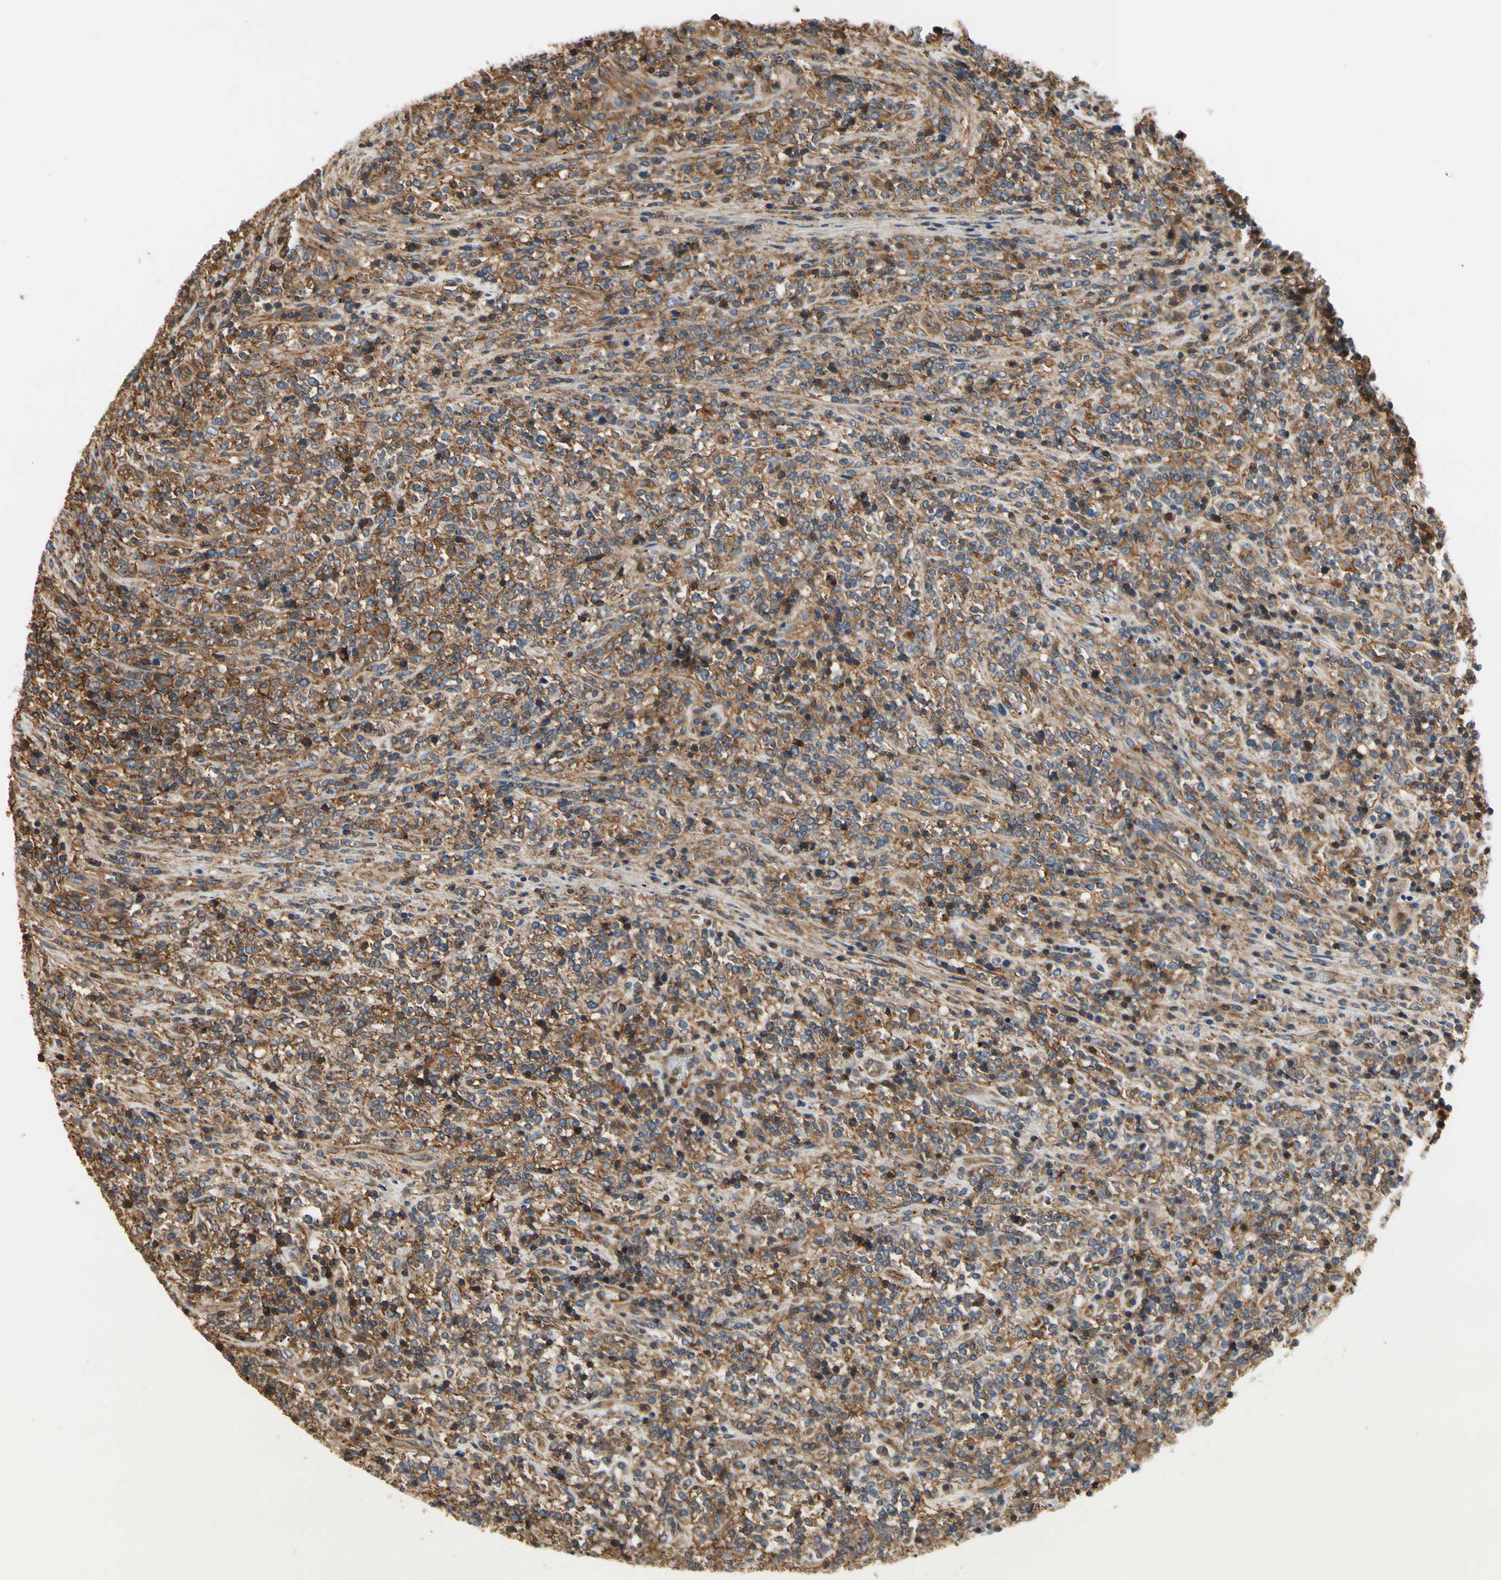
{"staining": {"intensity": "moderate", "quantity": "<25%", "location": "cytoplasmic/membranous"}, "tissue": "lymphoma", "cell_type": "Tumor cells", "image_type": "cancer", "snomed": [{"axis": "morphology", "description": "Malignant lymphoma, non-Hodgkin's type, High grade"}, {"axis": "topography", "description": "Soft tissue"}], "caption": "Malignant lymphoma, non-Hodgkin's type (high-grade) stained with a brown dye reveals moderate cytoplasmic/membranous positive positivity in approximately <25% of tumor cells.", "gene": "IL1RL1", "patient": {"sex": "male", "age": 18}}